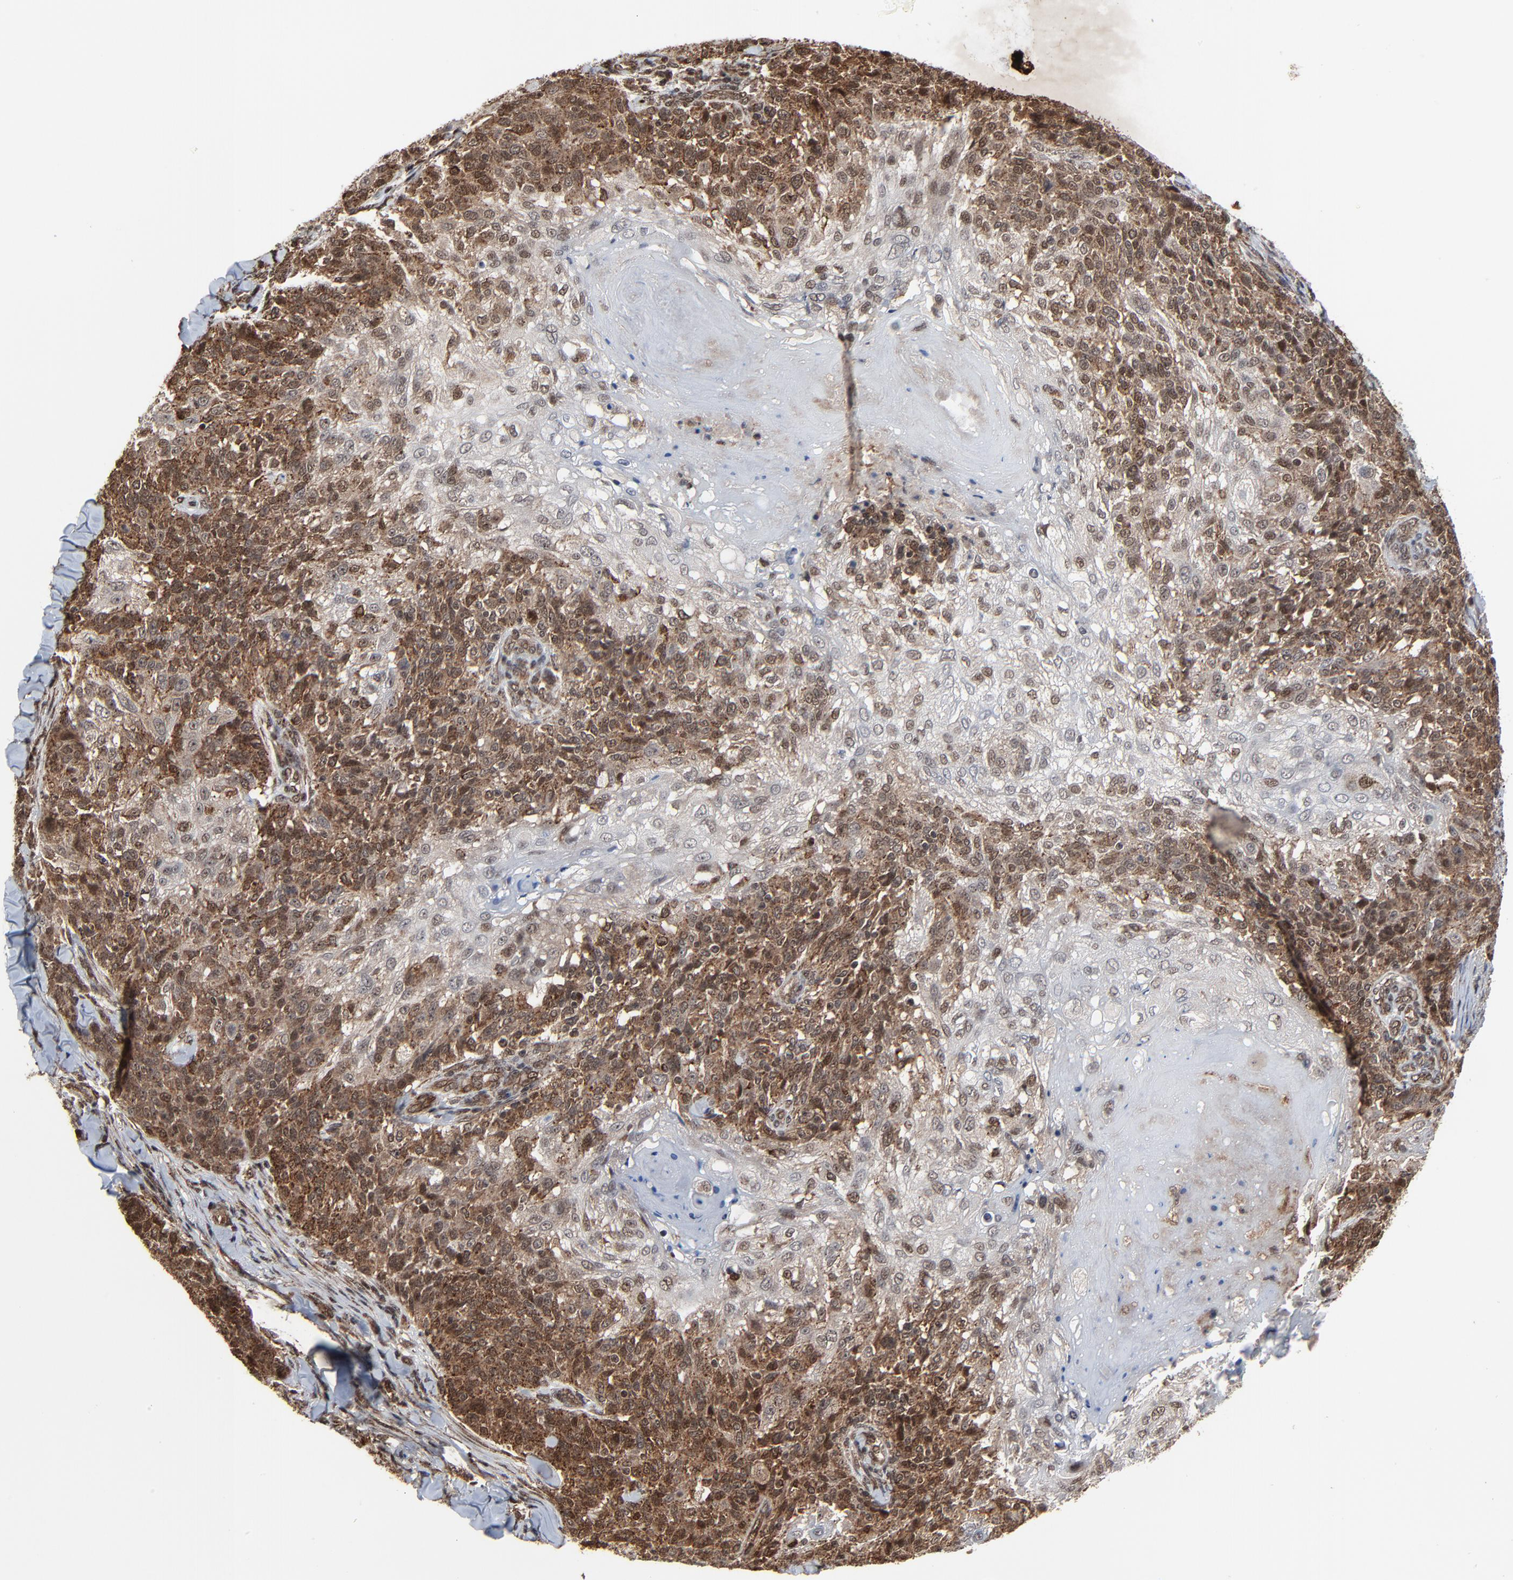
{"staining": {"intensity": "moderate", "quantity": ">75%", "location": "cytoplasmic/membranous,nuclear"}, "tissue": "skin cancer", "cell_type": "Tumor cells", "image_type": "cancer", "snomed": [{"axis": "morphology", "description": "Normal tissue, NOS"}, {"axis": "morphology", "description": "Squamous cell carcinoma, NOS"}, {"axis": "topography", "description": "Skin"}], "caption": "Protein expression analysis of skin cancer reveals moderate cytoplasmic/membranous and nuclear positivity in about >75% of tumor cells.", "gene": "RHOJ", "patient": {"sex": "female", "age": 83}}